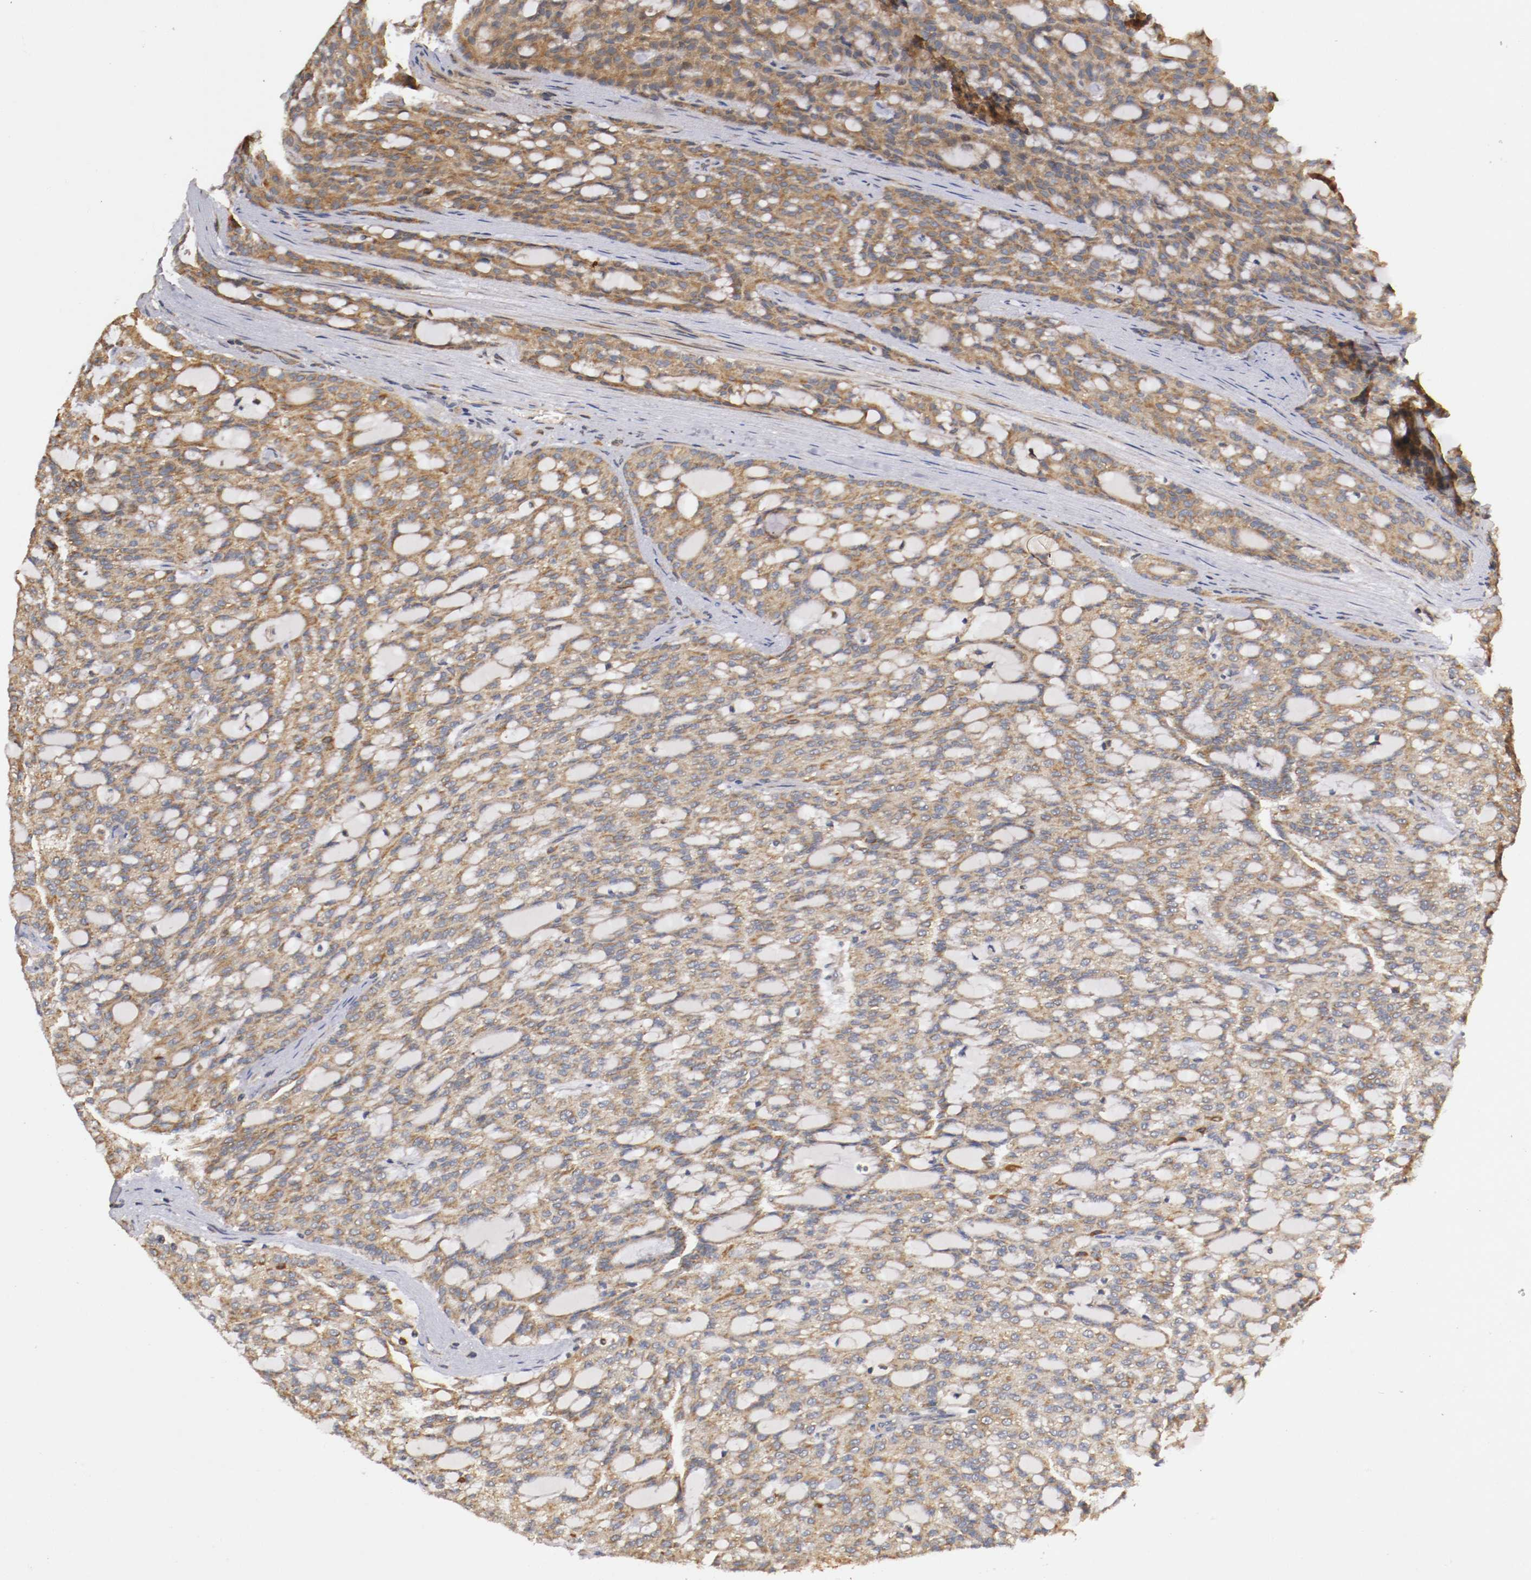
{"staining": {"intensity": "moderate", "quantity": ">75%", "location": "cytoplasmic/membranous"}, "tissue": "renal cancer", "cell_type": "Tumor cells", "image_type": "cancer", "snomed": [{"axis": "morphology", "description": "Adenocarcinoma, NOS"}, {"axis": "topography", "description": "Kidney"}], "caption": "Moderate cytoplasmic/membranous protein staining is identified in about >75% of tumor cells in adenocarcinoma (renal).", "gene": "VEZT", "patient": {"sex": "male", "age": 63}}